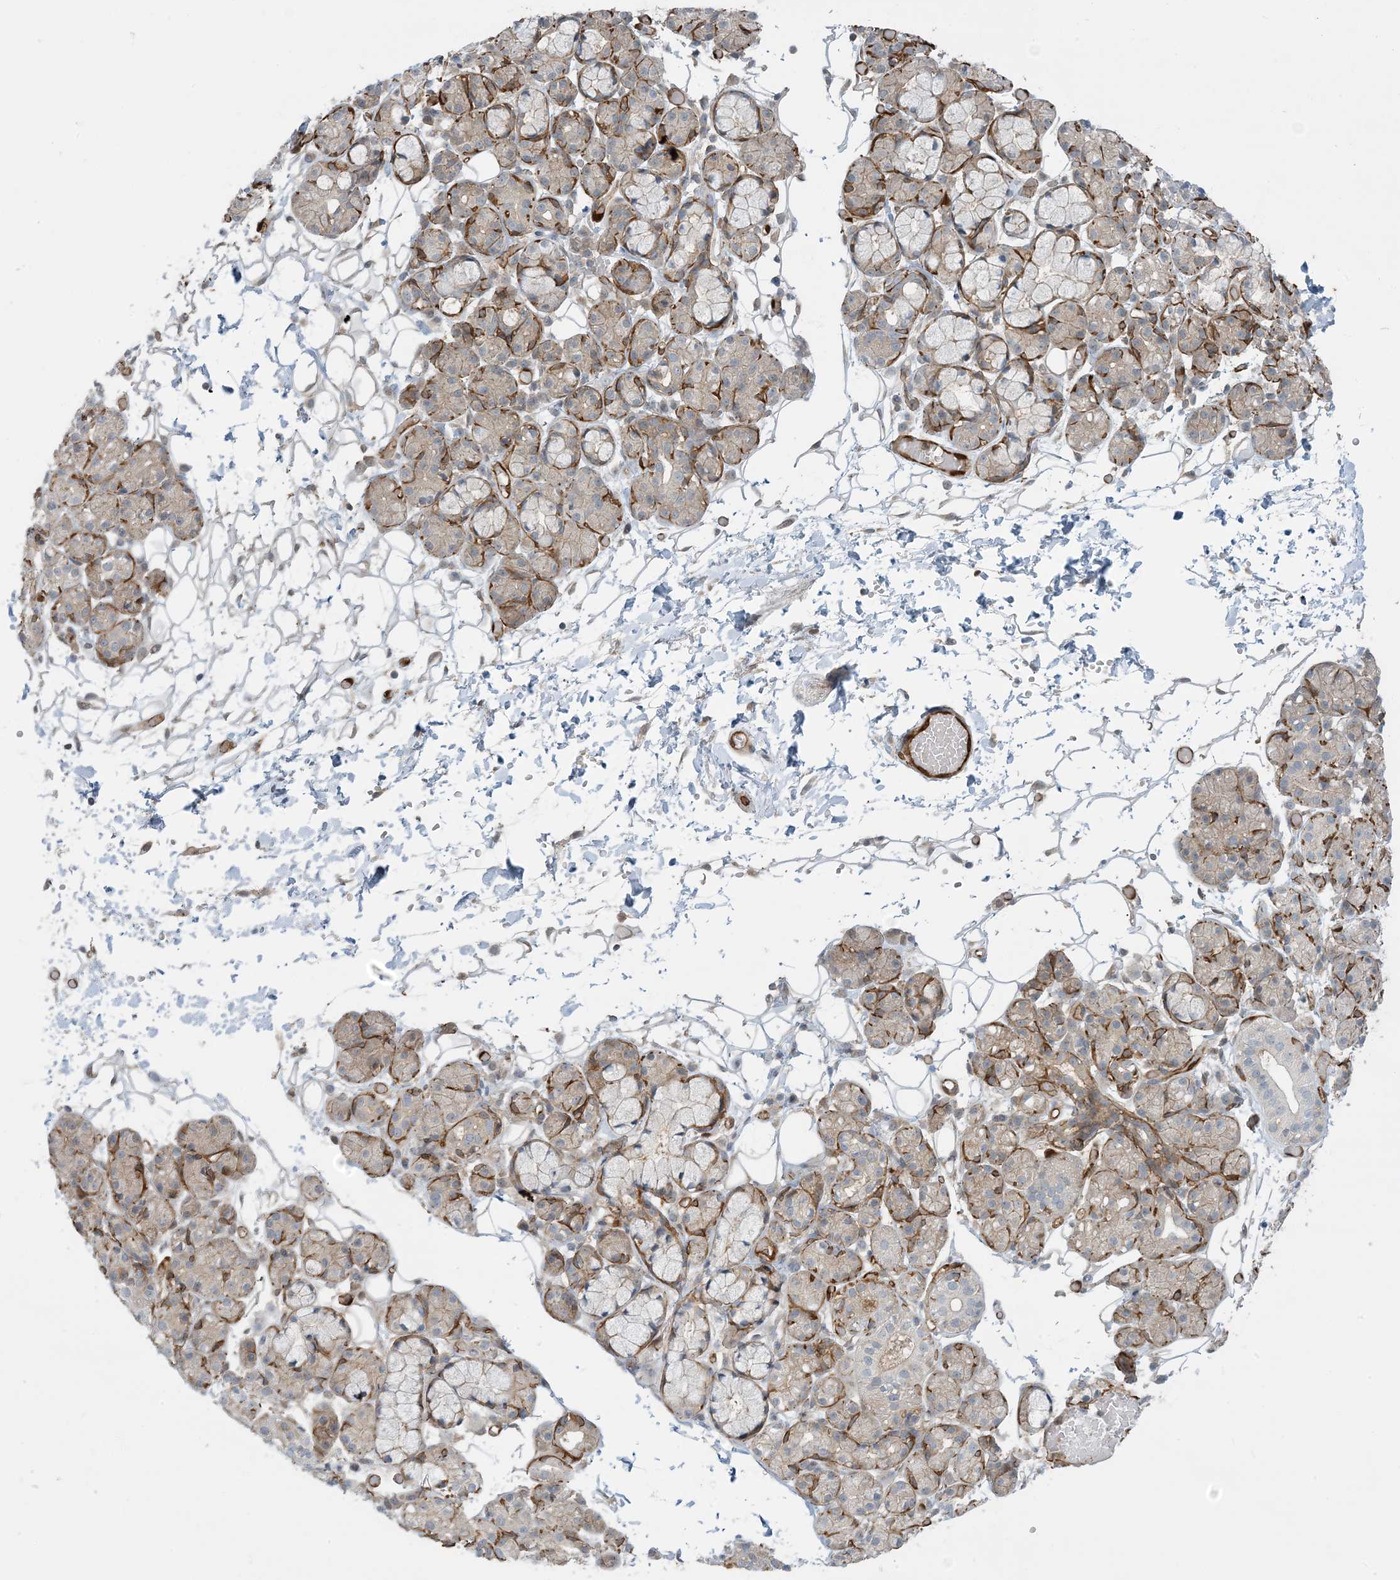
{"staining": {"intensity": "moderate", "quantity": "25%-75%", "location": "cytoplasmic/membranous"}, "tissue": "salivary gland", "cell_type": "Glandular cells", "image_type": "normal", "snomed": [{"axis": "morphology", "description": "Normal tissue, NOS"}, {"axis": "topography", "description": "Salivary gland"}], "caption": "Protein expression by IHC demonstrates moderate cytoplasmic/membranous expression in about 25%-75% of glandular cells in unremarkable salivary gland. The protein of interest is stained brown, and the nuclei are stained in blue (DAB IHC with brightfield microscopy, high magnification).", "gene": "PPM1F", "patient": {"sex": "male", "age": 63}}